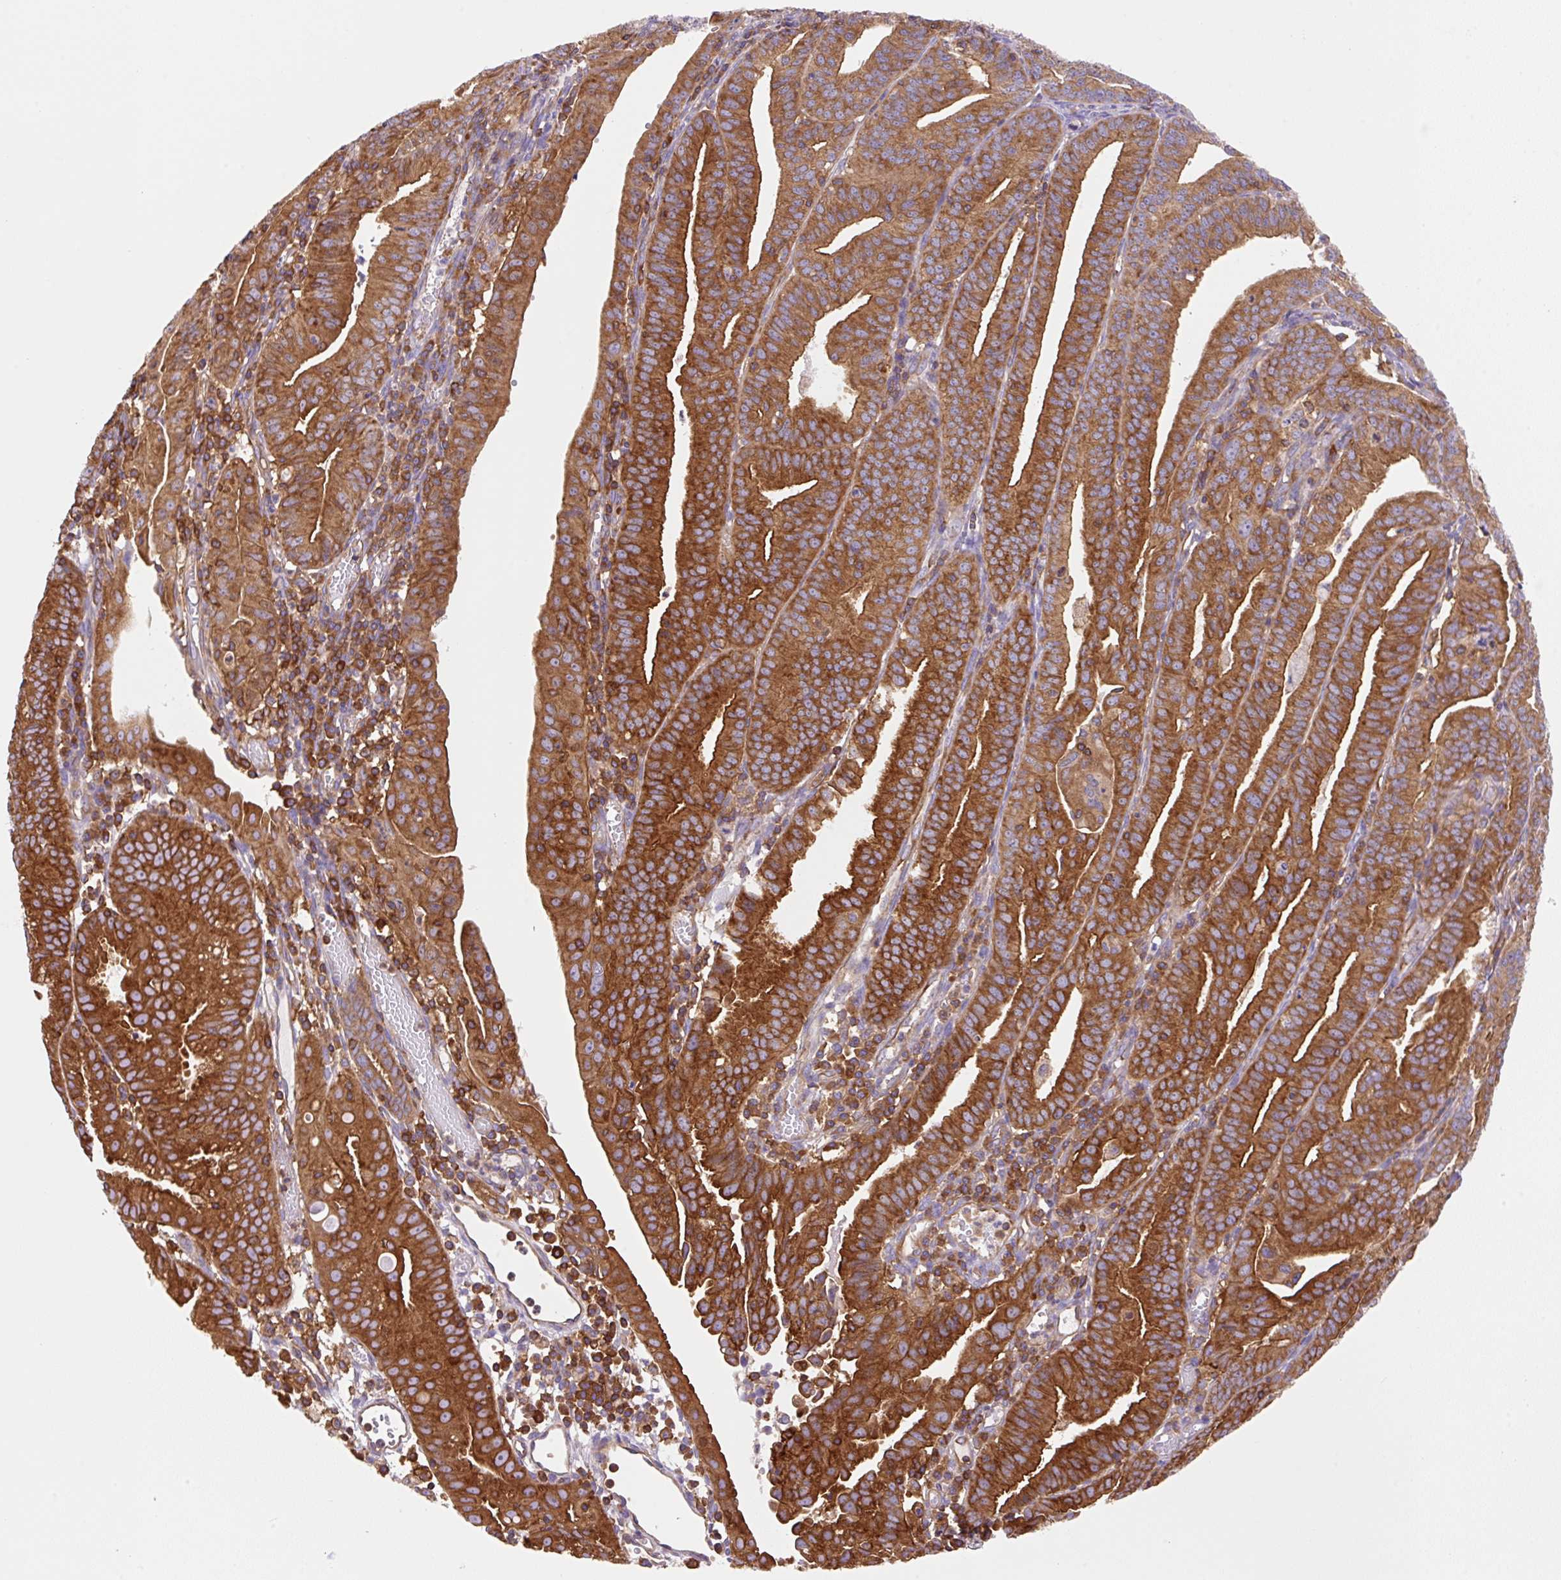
{"staining": {"intensity": "strong", "quantity": "25%-75%", "location": "cytoplasmic/membranous"}, "tissue": "endometrial cancer", "cell_type": "Tumor cells", "image_type": "cancer", "snomed": [{"axis": "morphology", "description": "Adenocarcinoma, NOS"}, {"axis": "topography", "description": "Endometrium"}], "caption": "About 25%-75% of tumor cells in human endometrial cancer exhibit strong cytoplasmic/membranous protein expression as visualized by brown immunohistochemical staining.", "gene": "DNM2", "patient": {"sex": "female", "age": 60}}